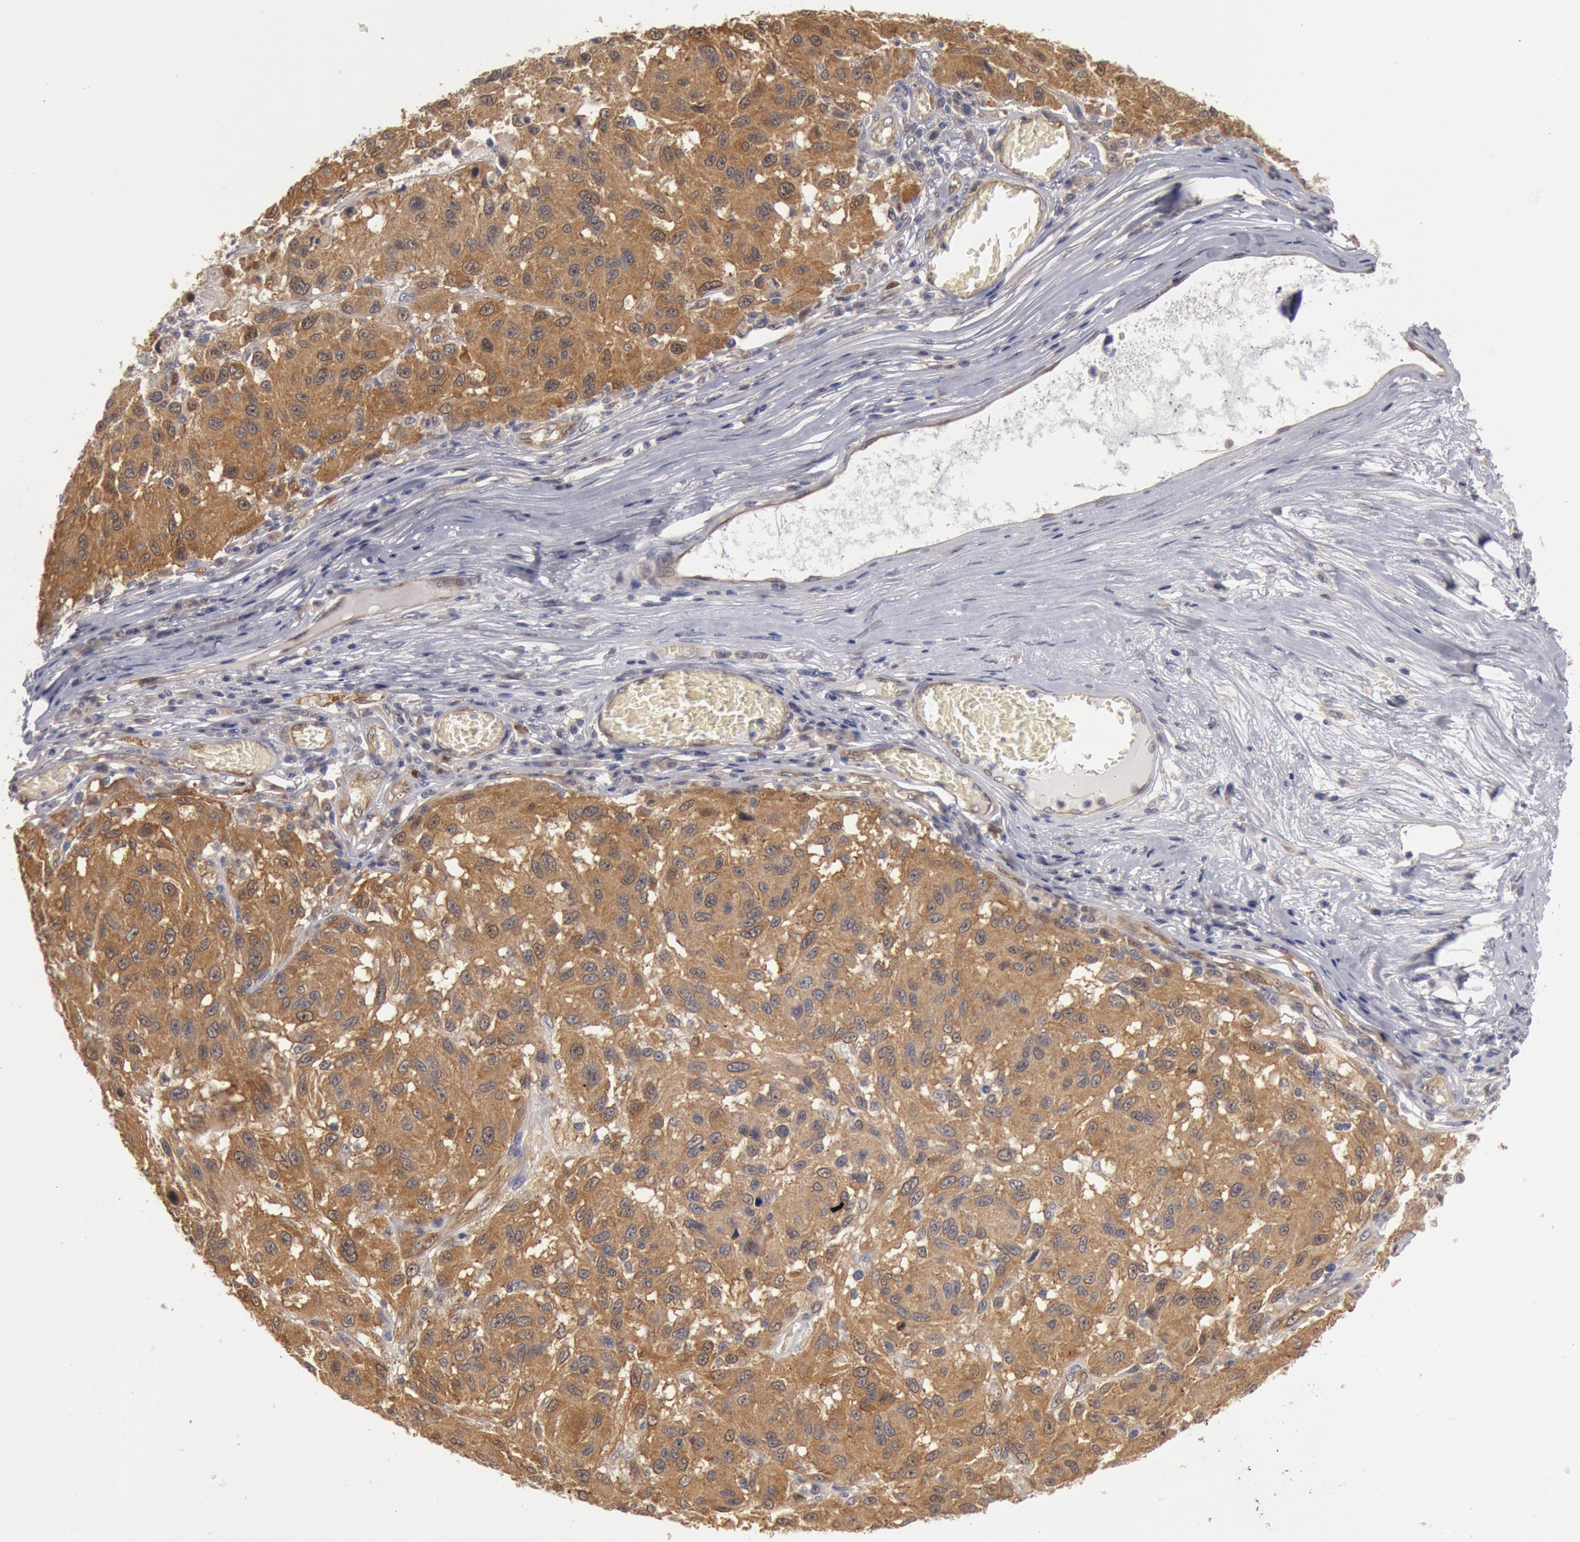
{"staining": {"intensity": "moderate", "quantity": ">75%", "location": "cytoplasmic/membranous"}, "tissue": "melanoma", "cell_type": "Tumor cells", "image_type": "cancer", "snomed": [{"axis": "morphology", "description": "Malignant melanoma, NOS"}, {"axis": "topography", "description": "Skin"}], "caption": "Protein analysis of malignant melanoma tissue demonstrates moderate cytoplasmic/membranous staining in about >75% of tumor cells.", "gene": "DNAJA1", "patient": {"sex": "female", "age": 77}}